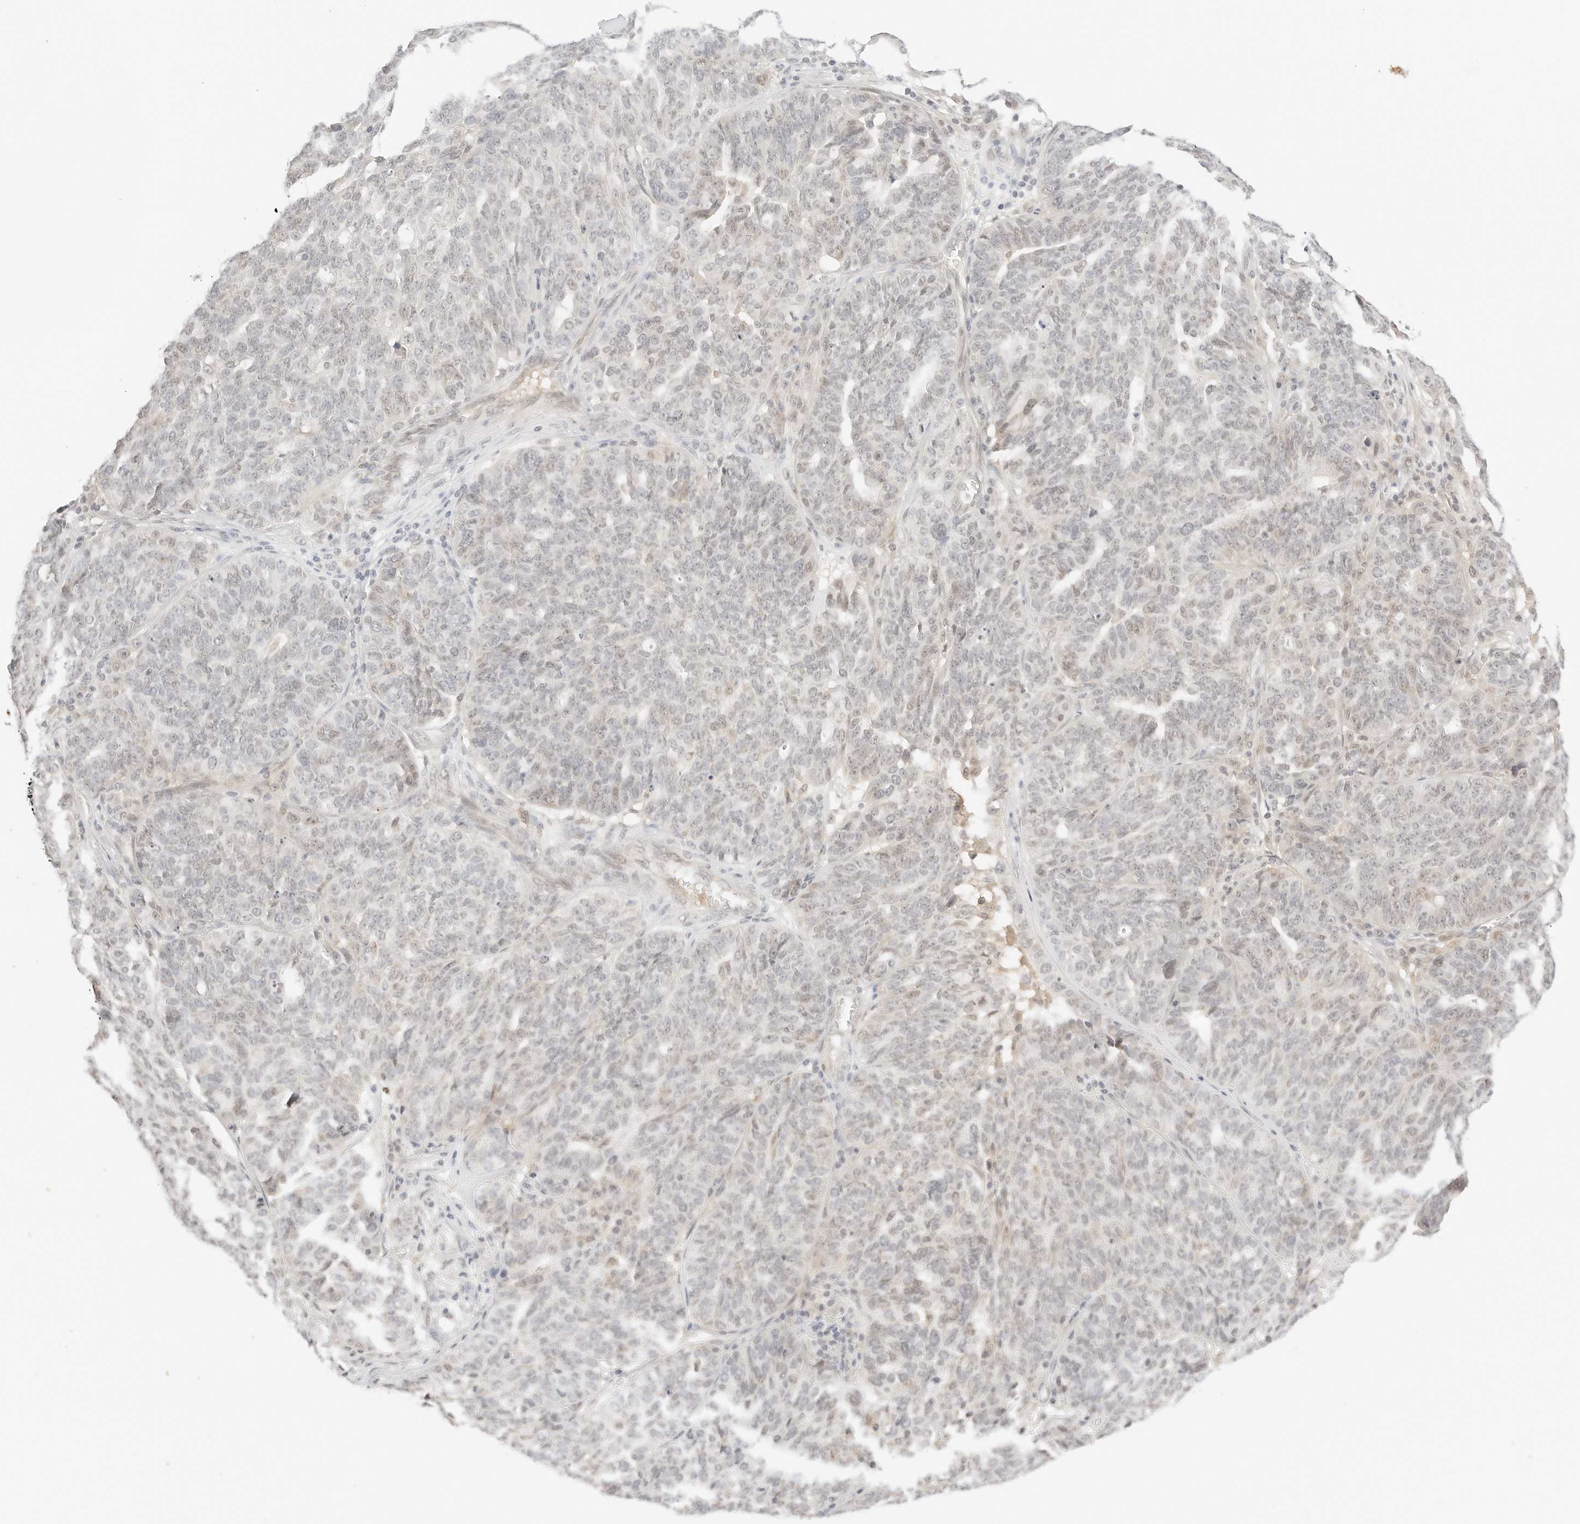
{"staining": {"intensity": "weak", "quantity": "<25%", "location": "nuclear"}, "tissue": "ovarian cancer", "cell_type": "Tumor cells", "image_type": "cancer", "snomed": [{"axis": "morphology", "description": "Cystadenocarcinoma, serous, NOS"}, {"axis": "topography", "description": "Ovary"}], "caption": "Protein analysis of ovarian cancer (serous cystadenocarcinoma) displays no significant staining in tumor cells.", "gene": "RPS6KL1", "patient": {"sex": "female", "age": 59}}